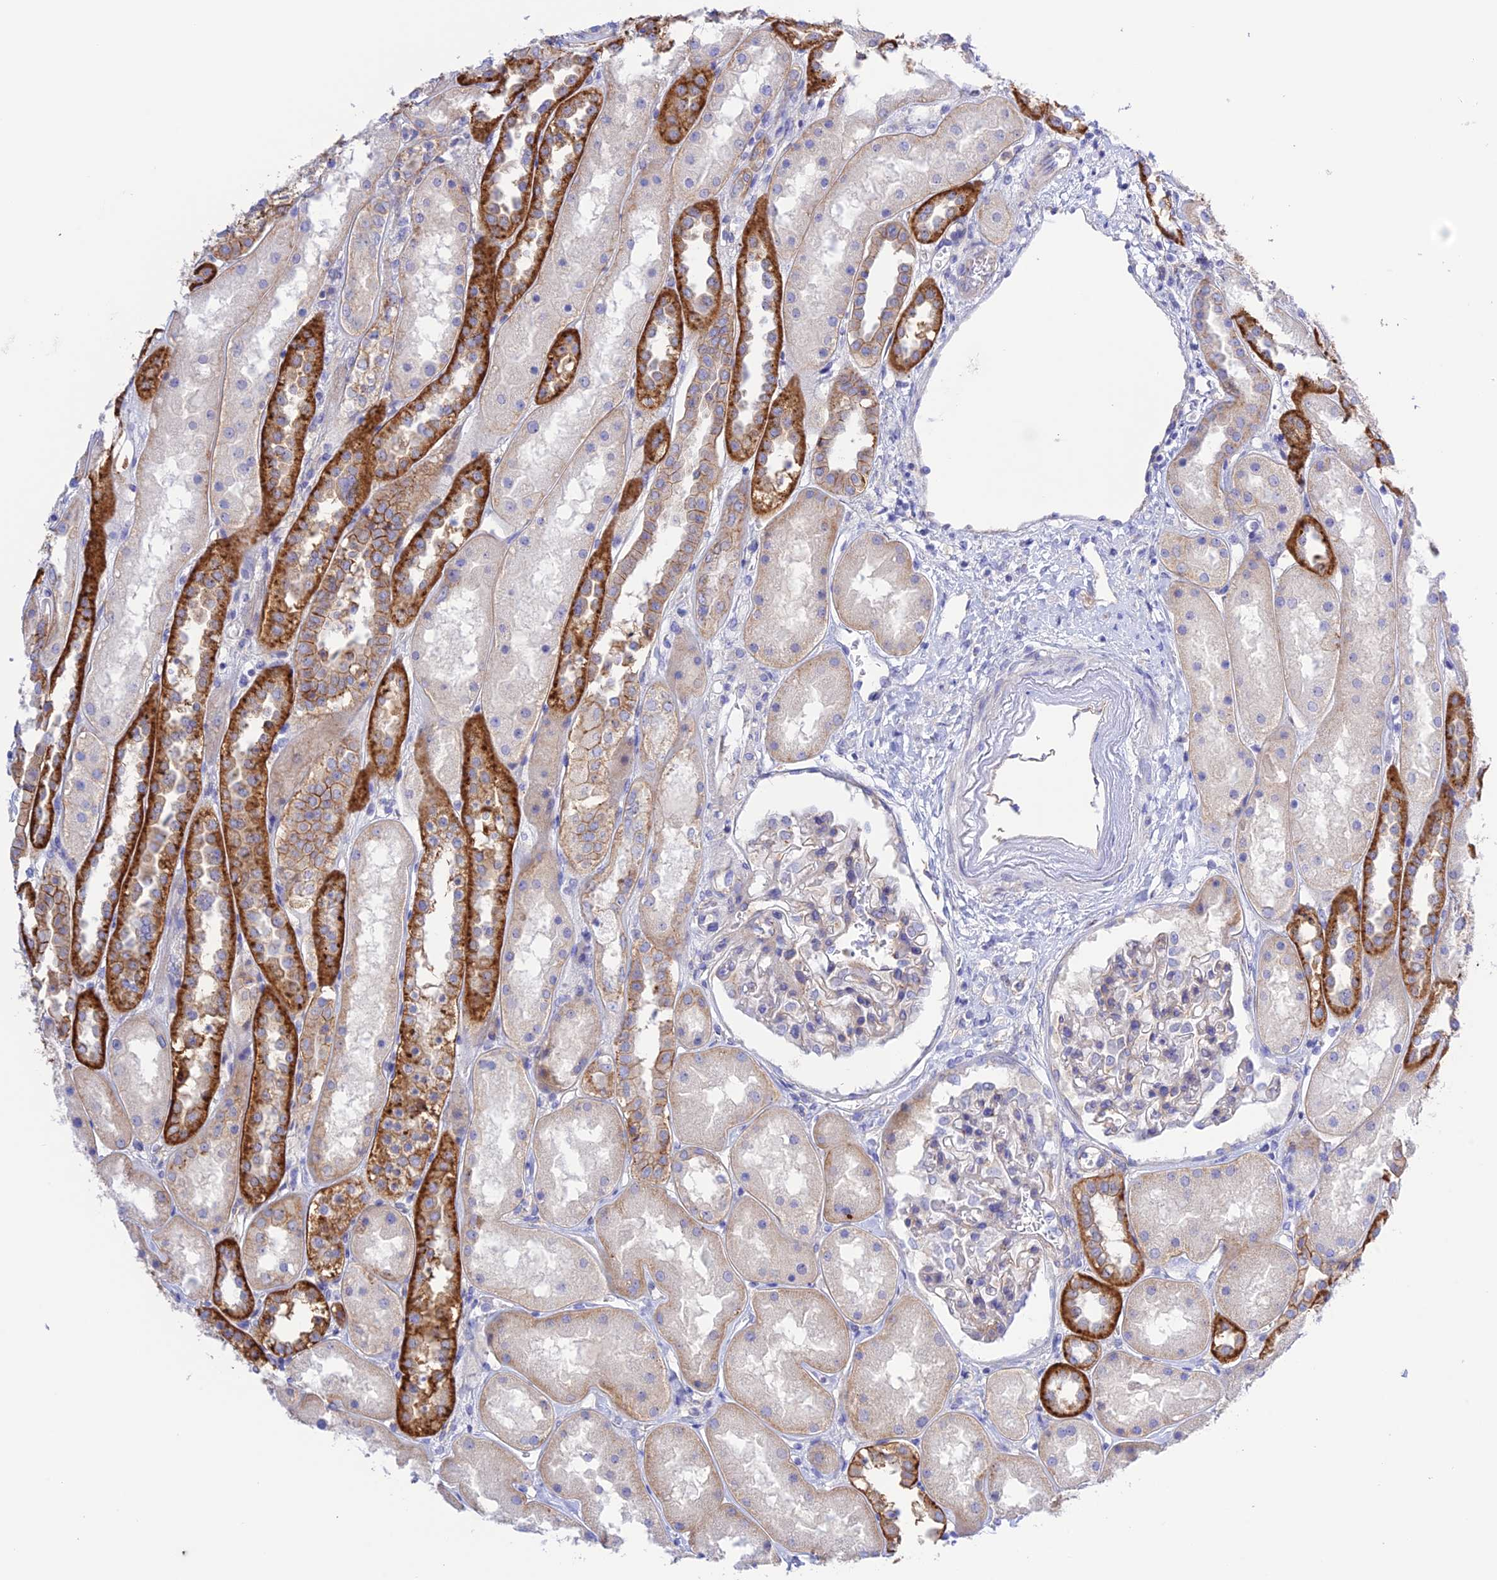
{"staining": {"intensity": "negative", "quantity": "none", "location": "none"}, "tissue": "kidney", "cell_type": "Cells in glomeruli", "image_type": "normal", "snomed": [{"axis": "morphology", "description": "Normal tissue, NOS"}, {"axis": "topography", "description": "Kidney"}], "caption": "A photomicrograph of kidney stained for a protein exhibits no brown staining in cells in glomeruli. (IHC, brightfield microscopy, high magnification).", "gene": "CHSY3", "patient": {"sex": "male", "age": 70}}